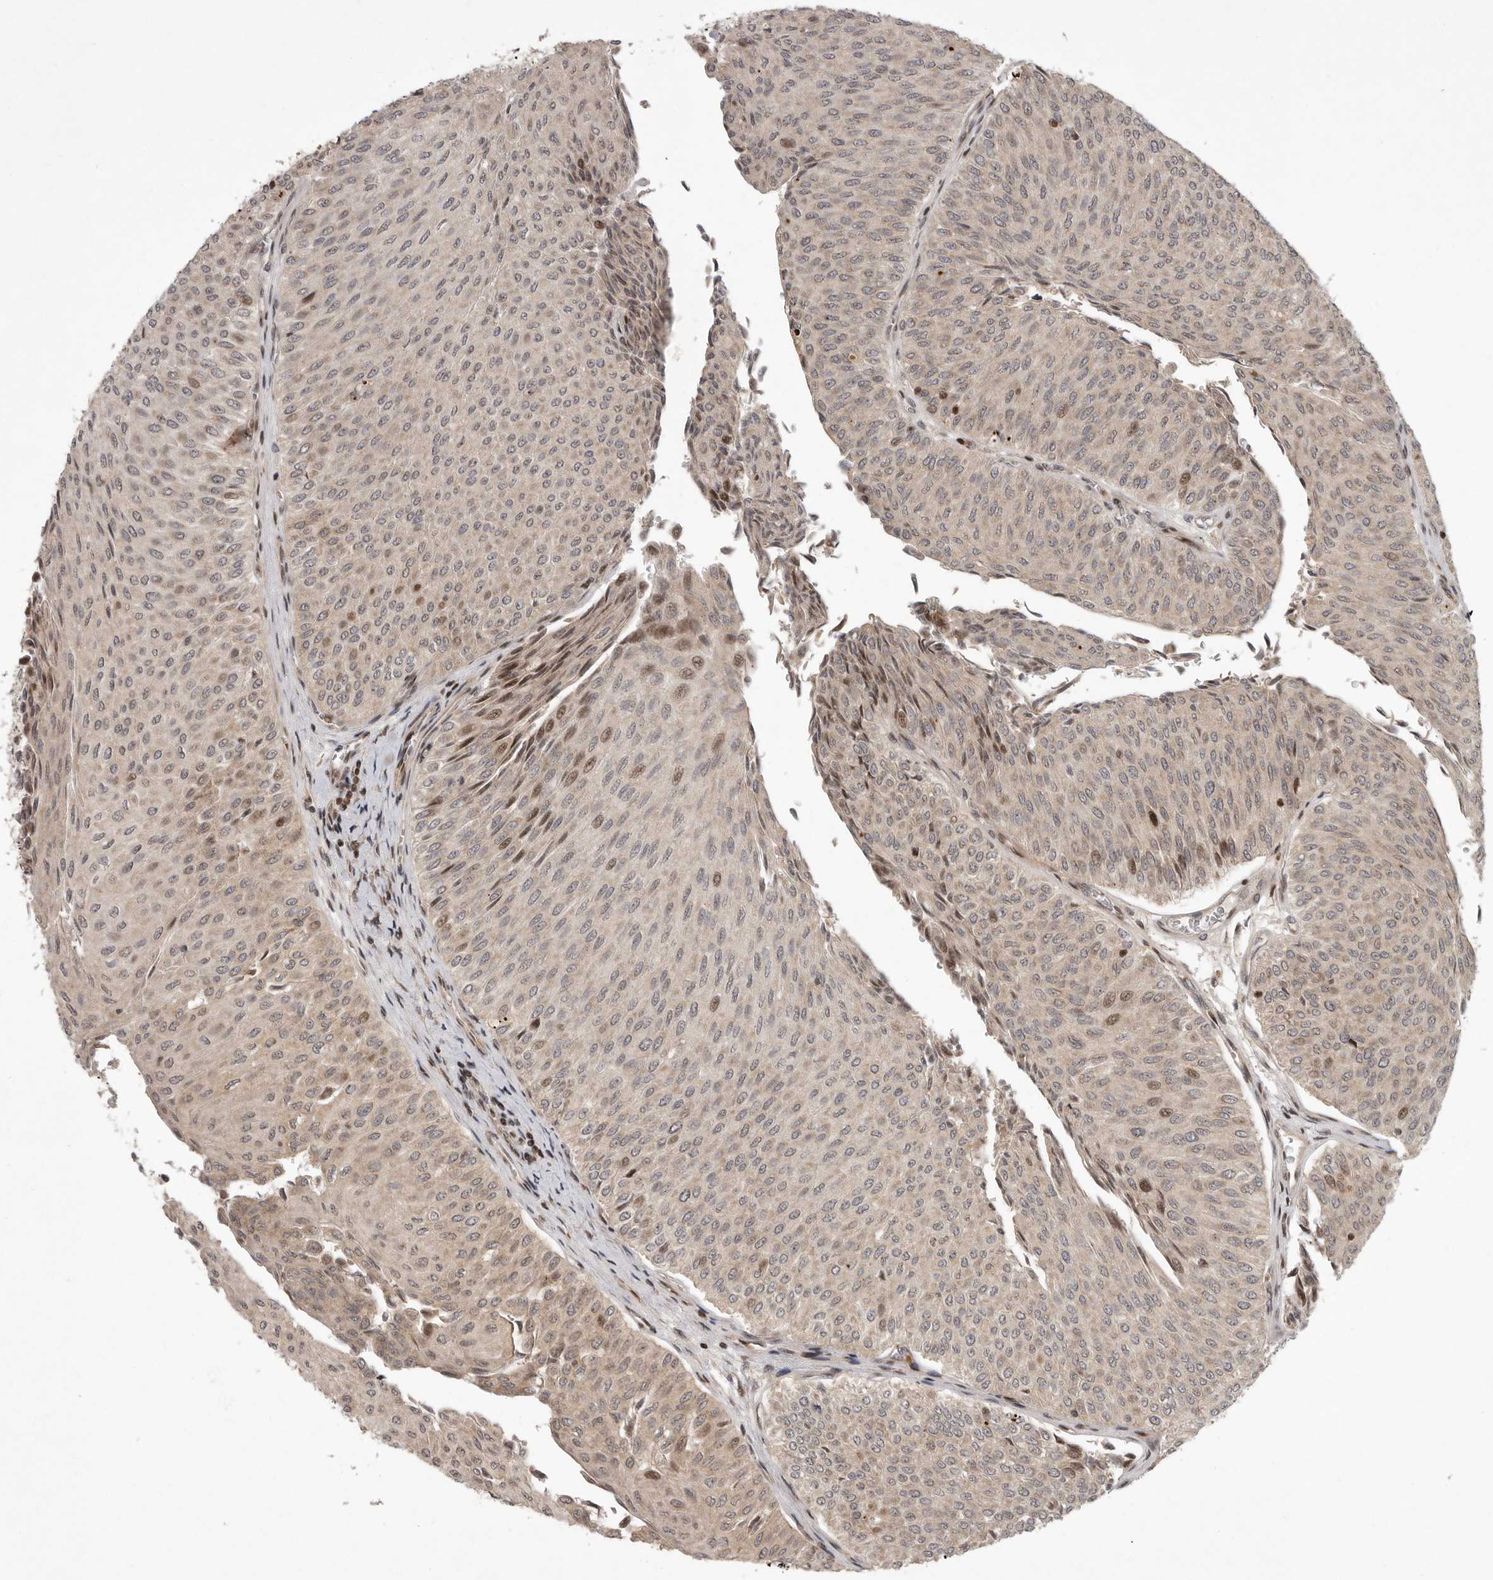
{"staining": {"intensity": "moderate", "quantity": "25%-75%", "location": "nuclear"}, "tissue": "urothelial cancer", "cell_type": "Tumor cells", "image_type": "cancer", "snomed": [{"axis": "morphology", "description": "Urothelial carcinoma, Low grade"}, {"axis": "topography", "description": "Urinary bladder"}], "caption": "A micrograph of urothelial carcinoma (low-grade) stained for a protein exhibits moderate nuclear brown staining in tumor cells.", "gene": "RABIF", "patient": {"sex": "male", "age": 78}}